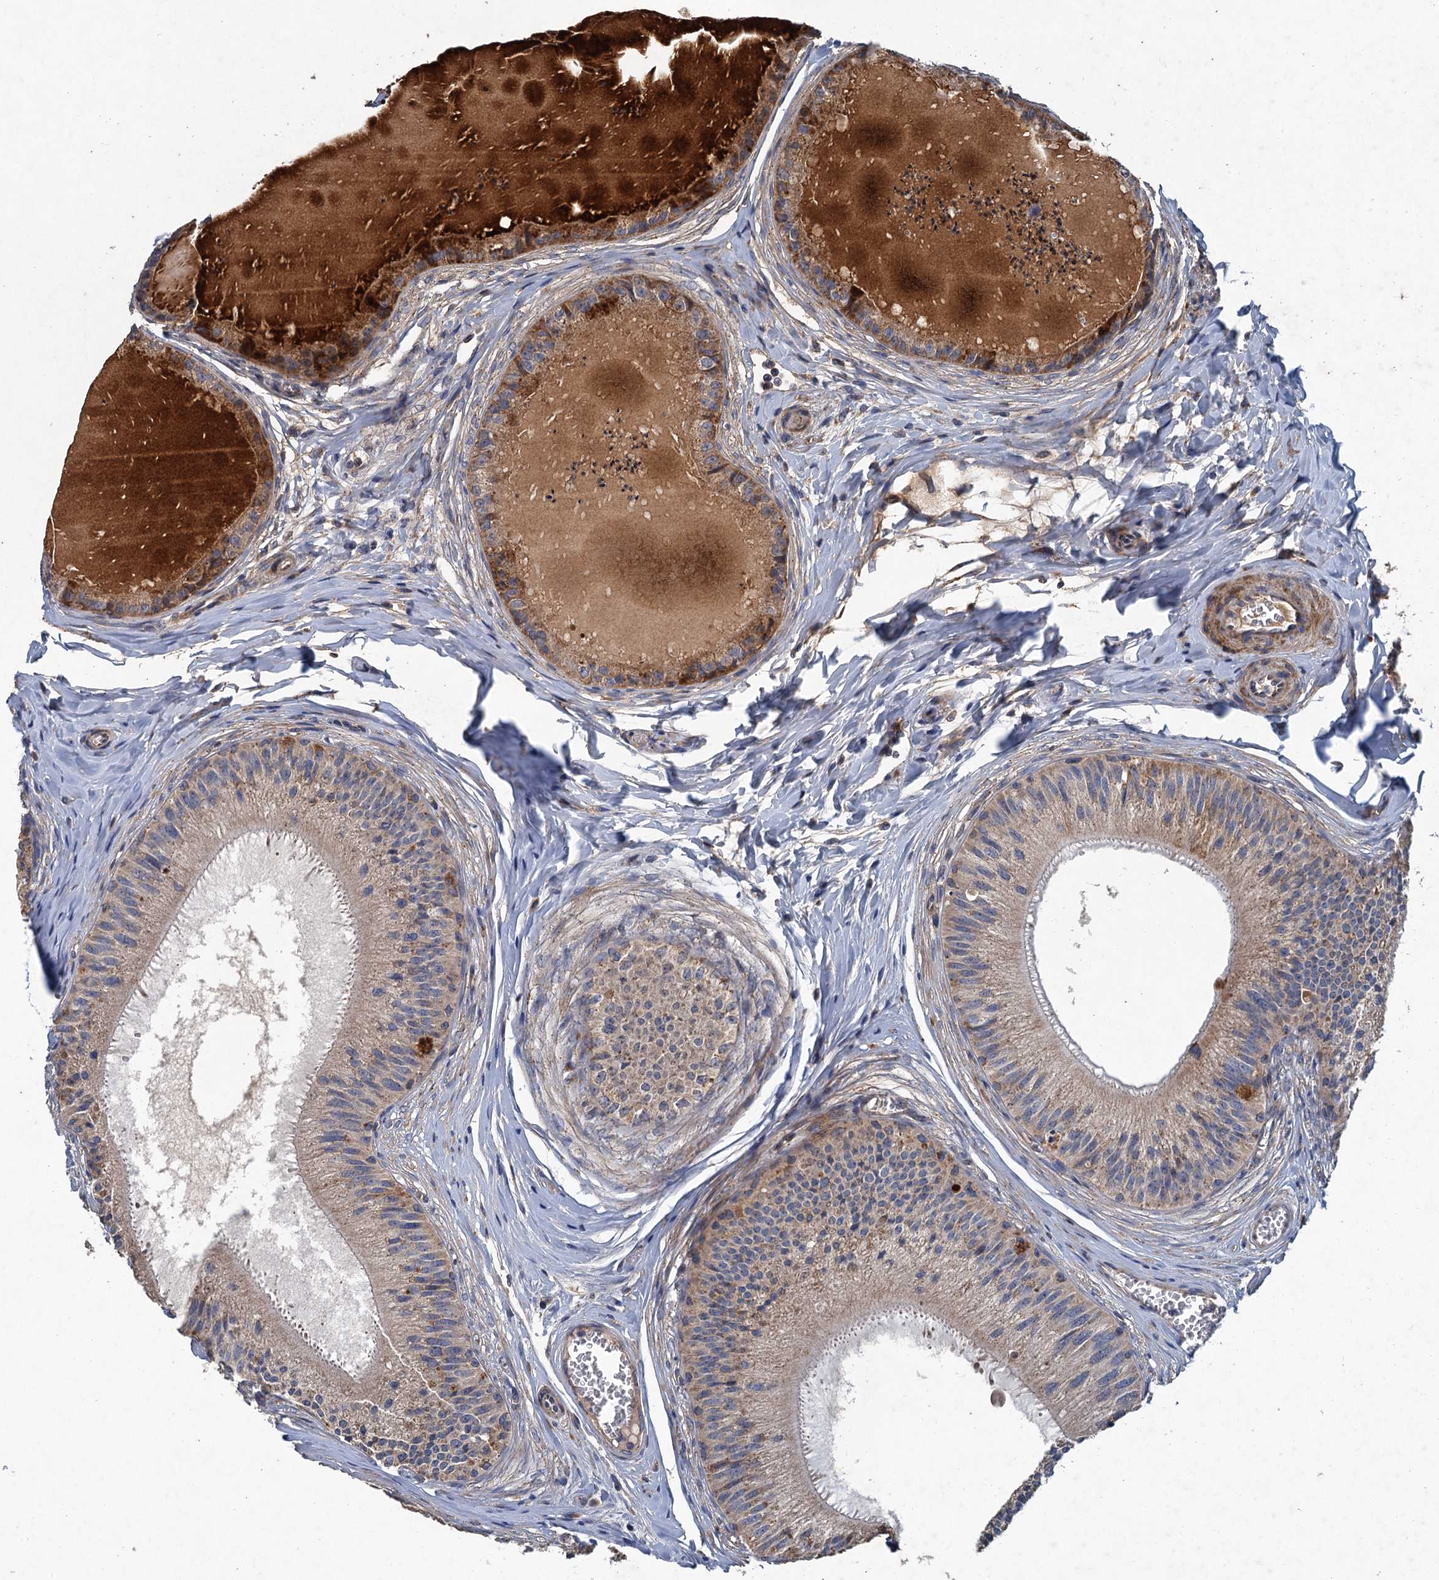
{"staining": {"intensity": "moderate", "quantity": "25%-75%", "location": "cytoplasmic/membranous"}, "tissue": "epididymis", "cell_type": "Glandular cells", "image_type": "normal", "snomed": [{"axis": "morphology", "description": "Normal tissue, NOS"}, {"axis": "topography", "description": "Epididymis"}], "caption": "Epididymis stained for a protein (brown) displays moderate cytoplasmic/membranous positive expression in about 25%-75% of glandular cells.", "gene": "BCS1L", "patient": {"sex": "male", "age": 31}}